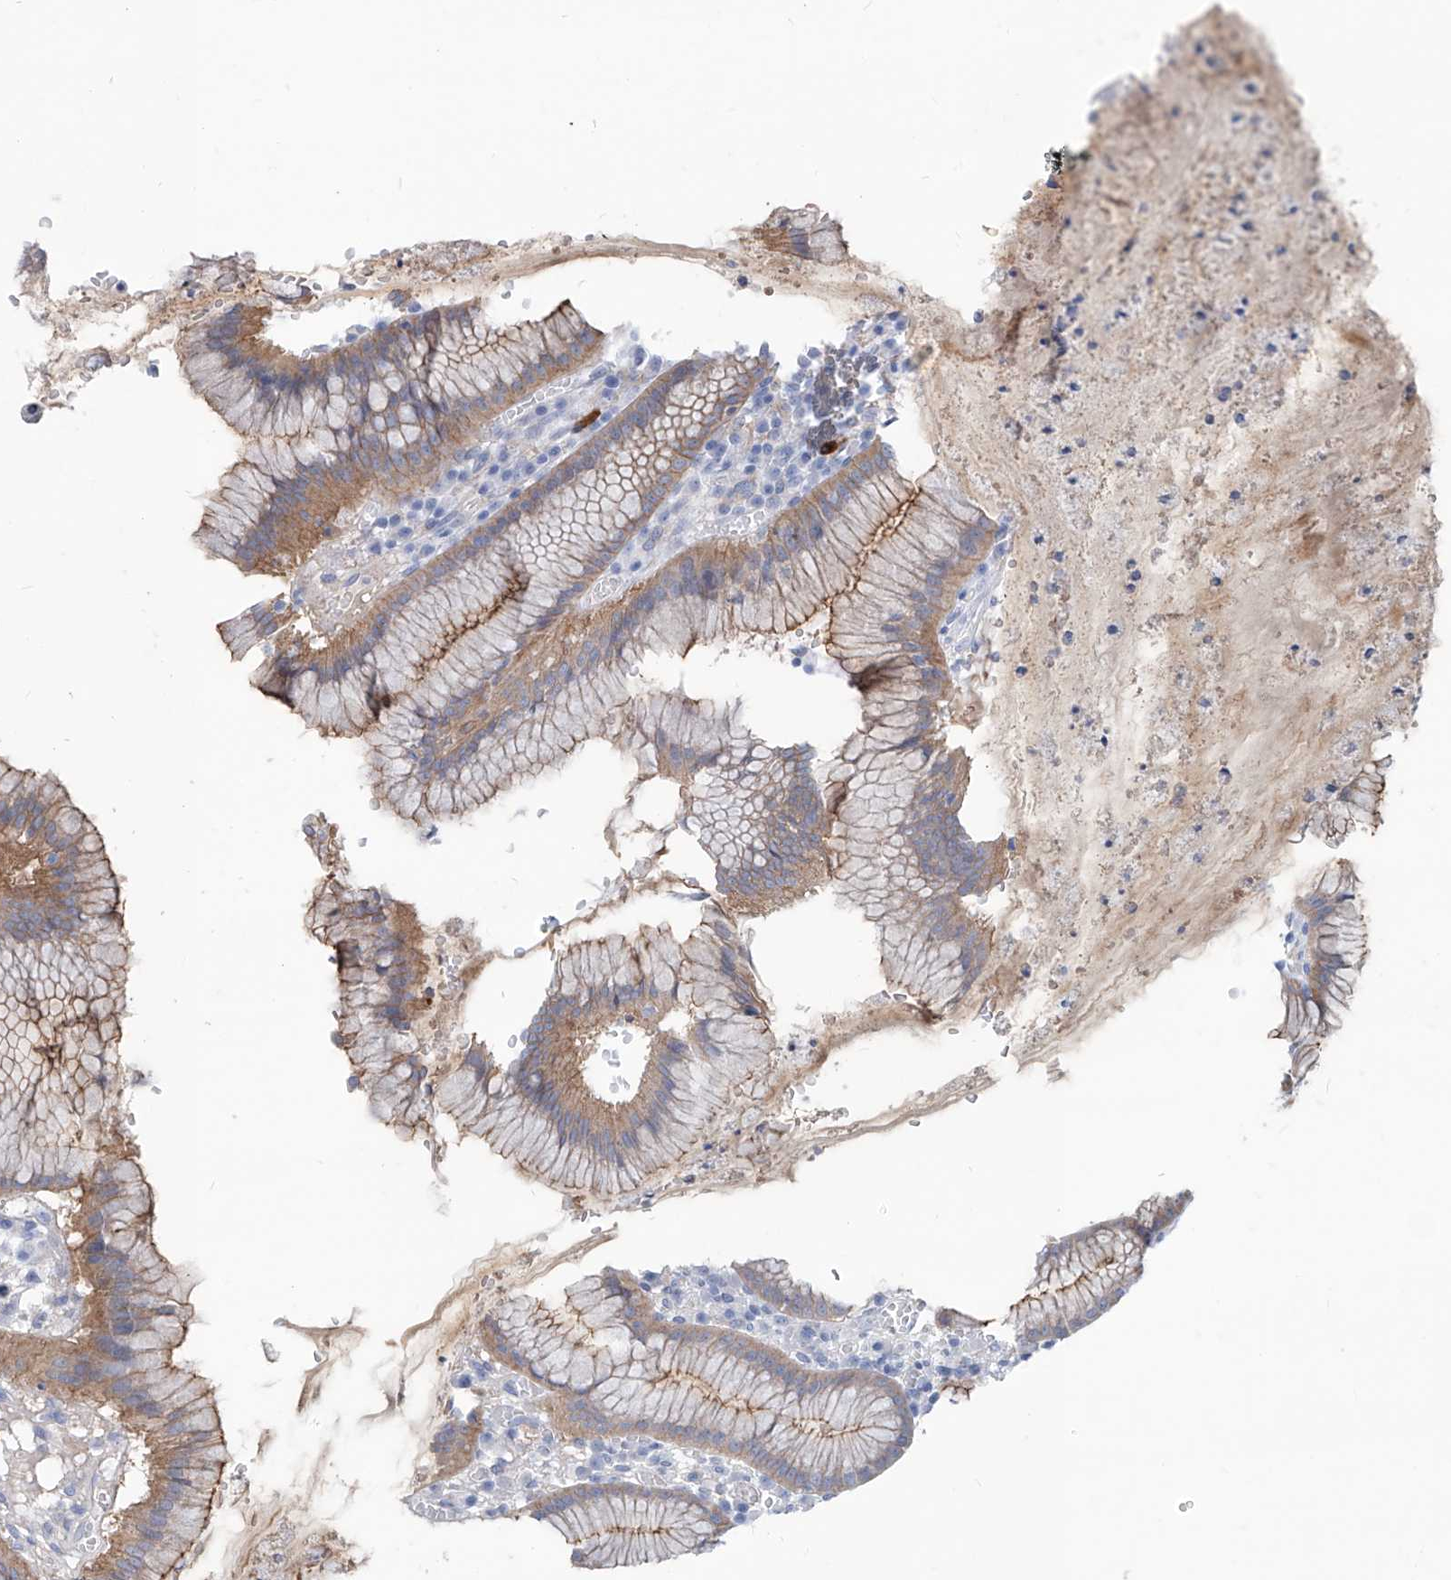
{"staining": {"intensity": "moderate", "quantity": "25%-75%", "location": "cytoplasmic/membranous"}, "tissue": "stomach", "cell_type": "Glandular cells", "image_type": "normal", "snomed": [{"axis": "morphology", "description": "Normal tissue, NOS"}, {"axis": "topography", "description": "Stomach"}], "caption": "Normal stomach exhibits moderate cytoplasmic/membranous expression in approximately 25%-75% of glandular cells Ihc stains the protein in brown and the nuclei are stained blue..", "gene": "AKAP10", "patient": {"sex": "male", "age": 55}}